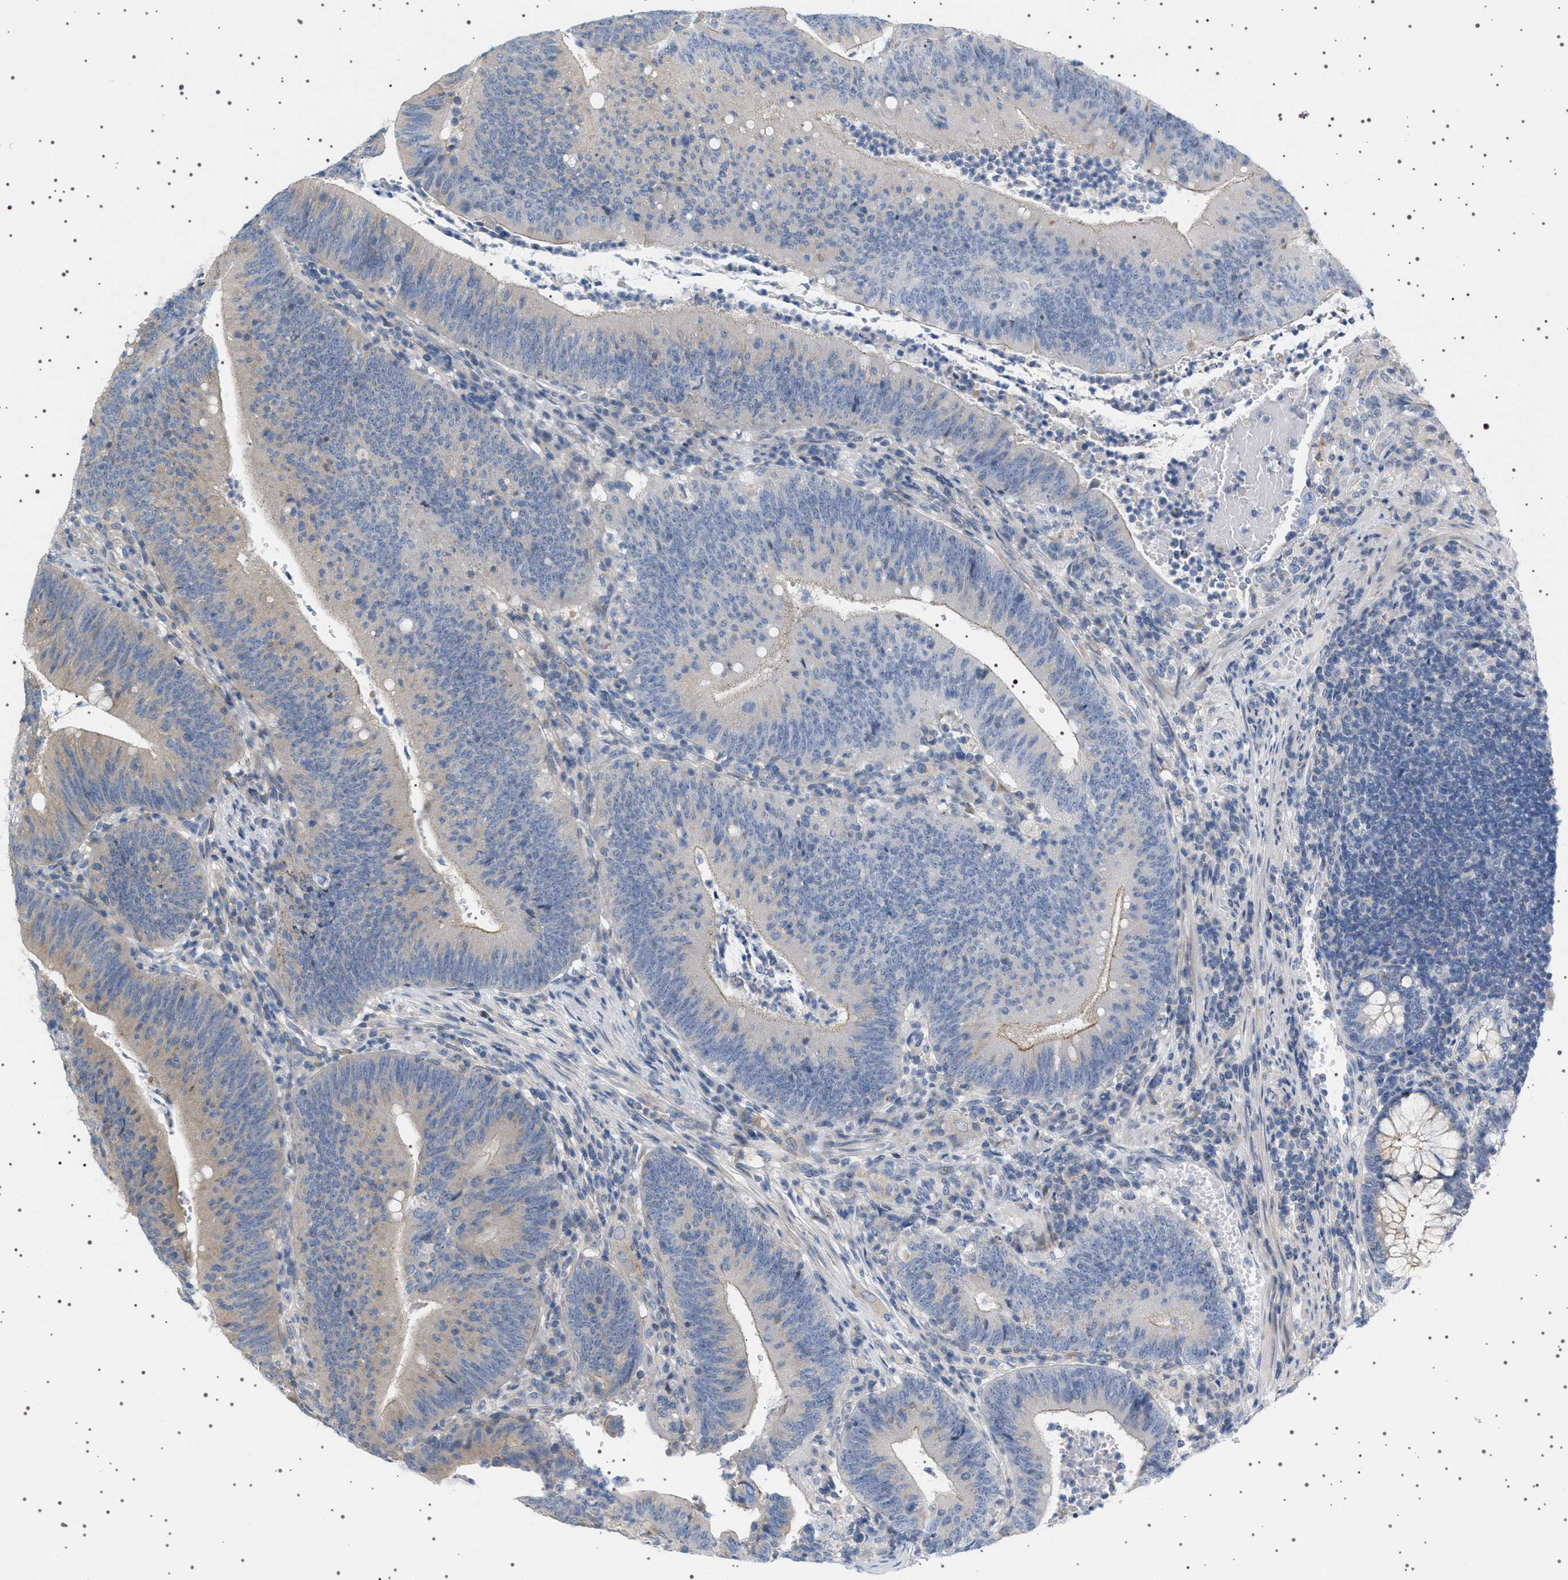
{"staining": {"intensity": "negative", "quantity": "none", "location": "none"}, "tissue": "colorectal cancer", "cell_type": "Tumor cells", "image_type": "cancer", "snomed": [{"axis": "morphology", "description": "Normal tissue, NOS"}, {"axis": "morphology", "description": "Adenocarcinoma, NOS"}, {"axis": "topography", "description": "Rectum"}], "caption": "There is no significant positivity in tumor cells of colorectal adenocarcinoma.", "gene": "ADCY10", "patient": {"sex": "female", "age": 66}}